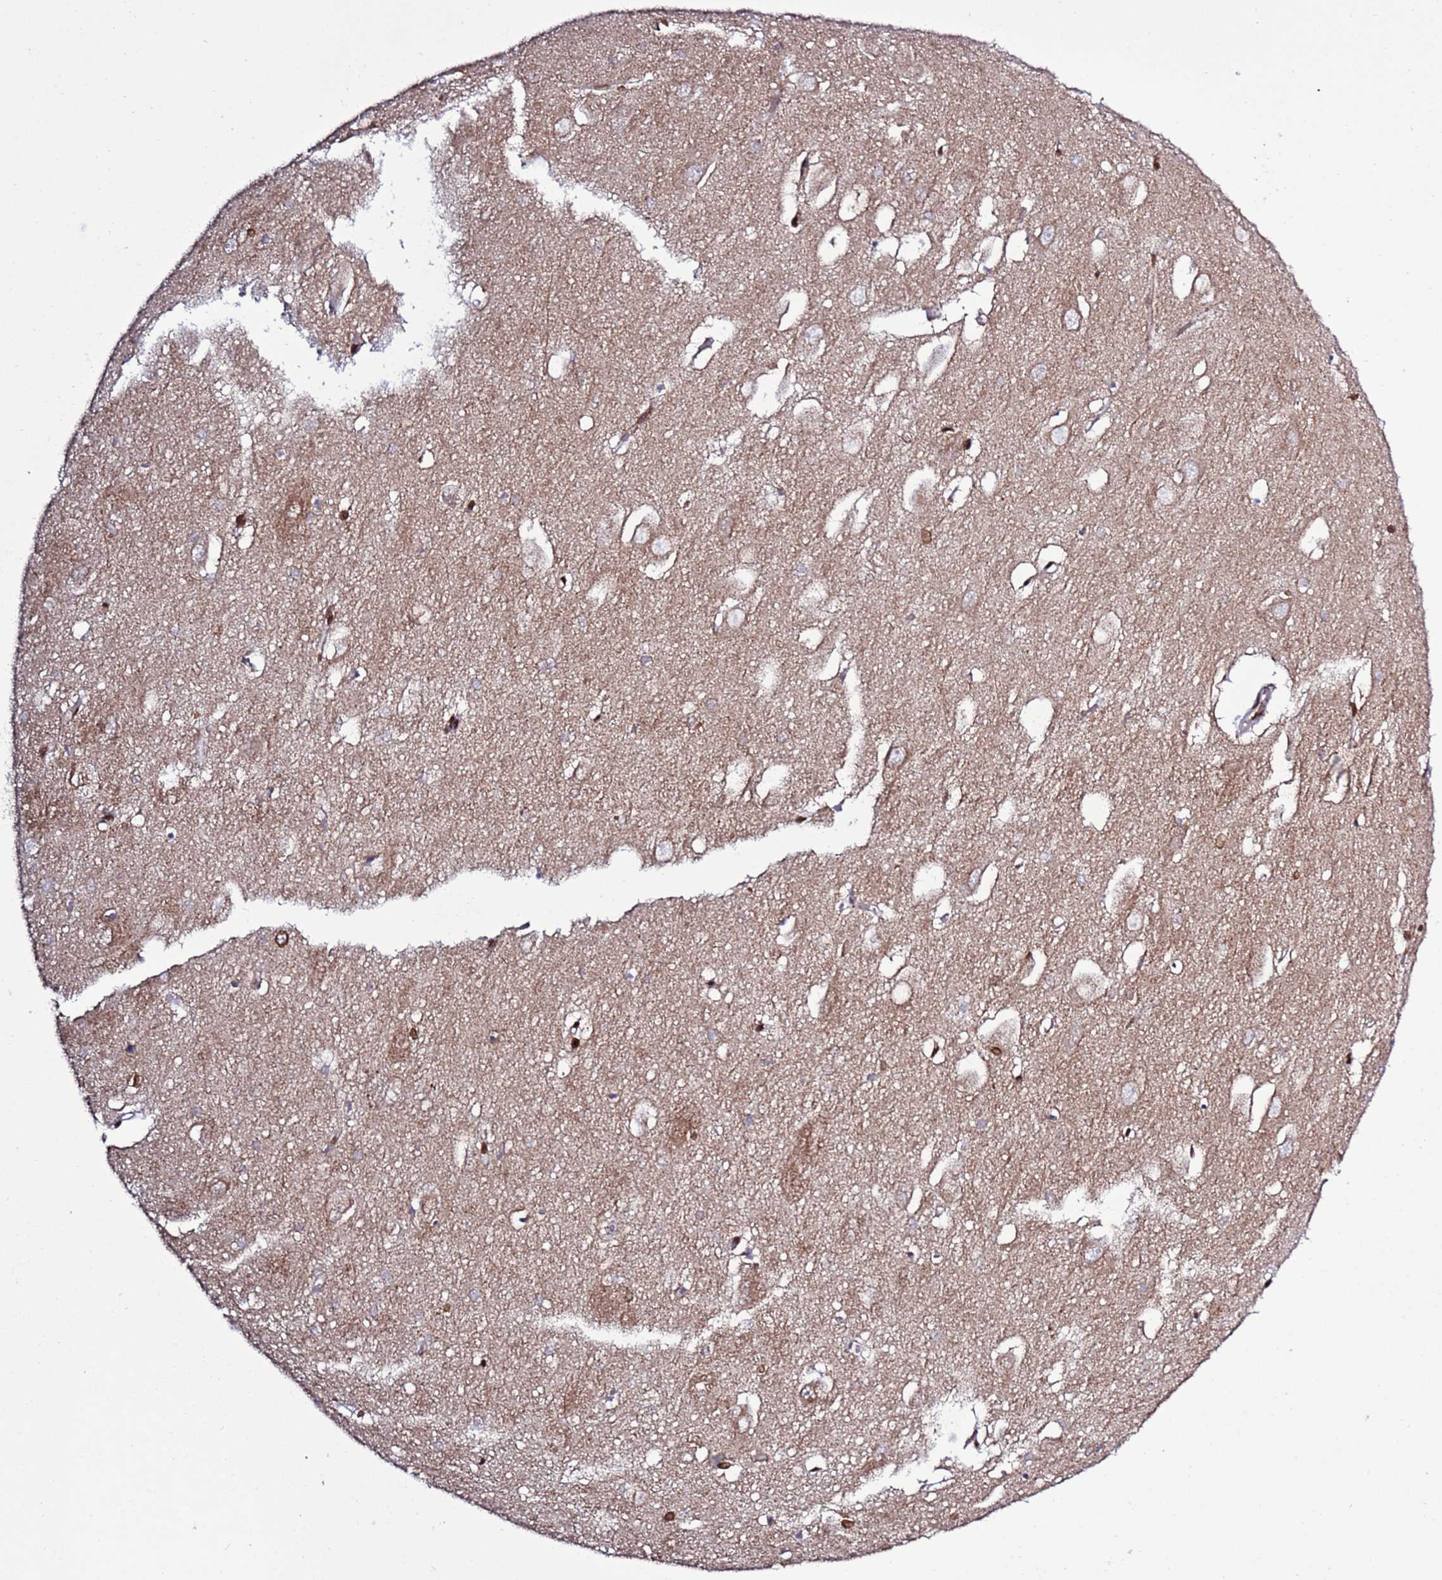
{"staining": {"intensity": "negative", "quantity": "none", "location": "none"}, "tissue": "hippocampus", "cell_type": "Glial cells", "image_type": "normal", "snomed": [{"axis": "morphology", "description": "Normal tissue, NOS"}, {"axis": "topography", "description": "Hippocampus"}], "caption": "Micrograph shows no protein positivity in glial cells of benign hippocampus.", "gene": "TOR1AIP1", "patient": {"sex": "female", "age": 64}}